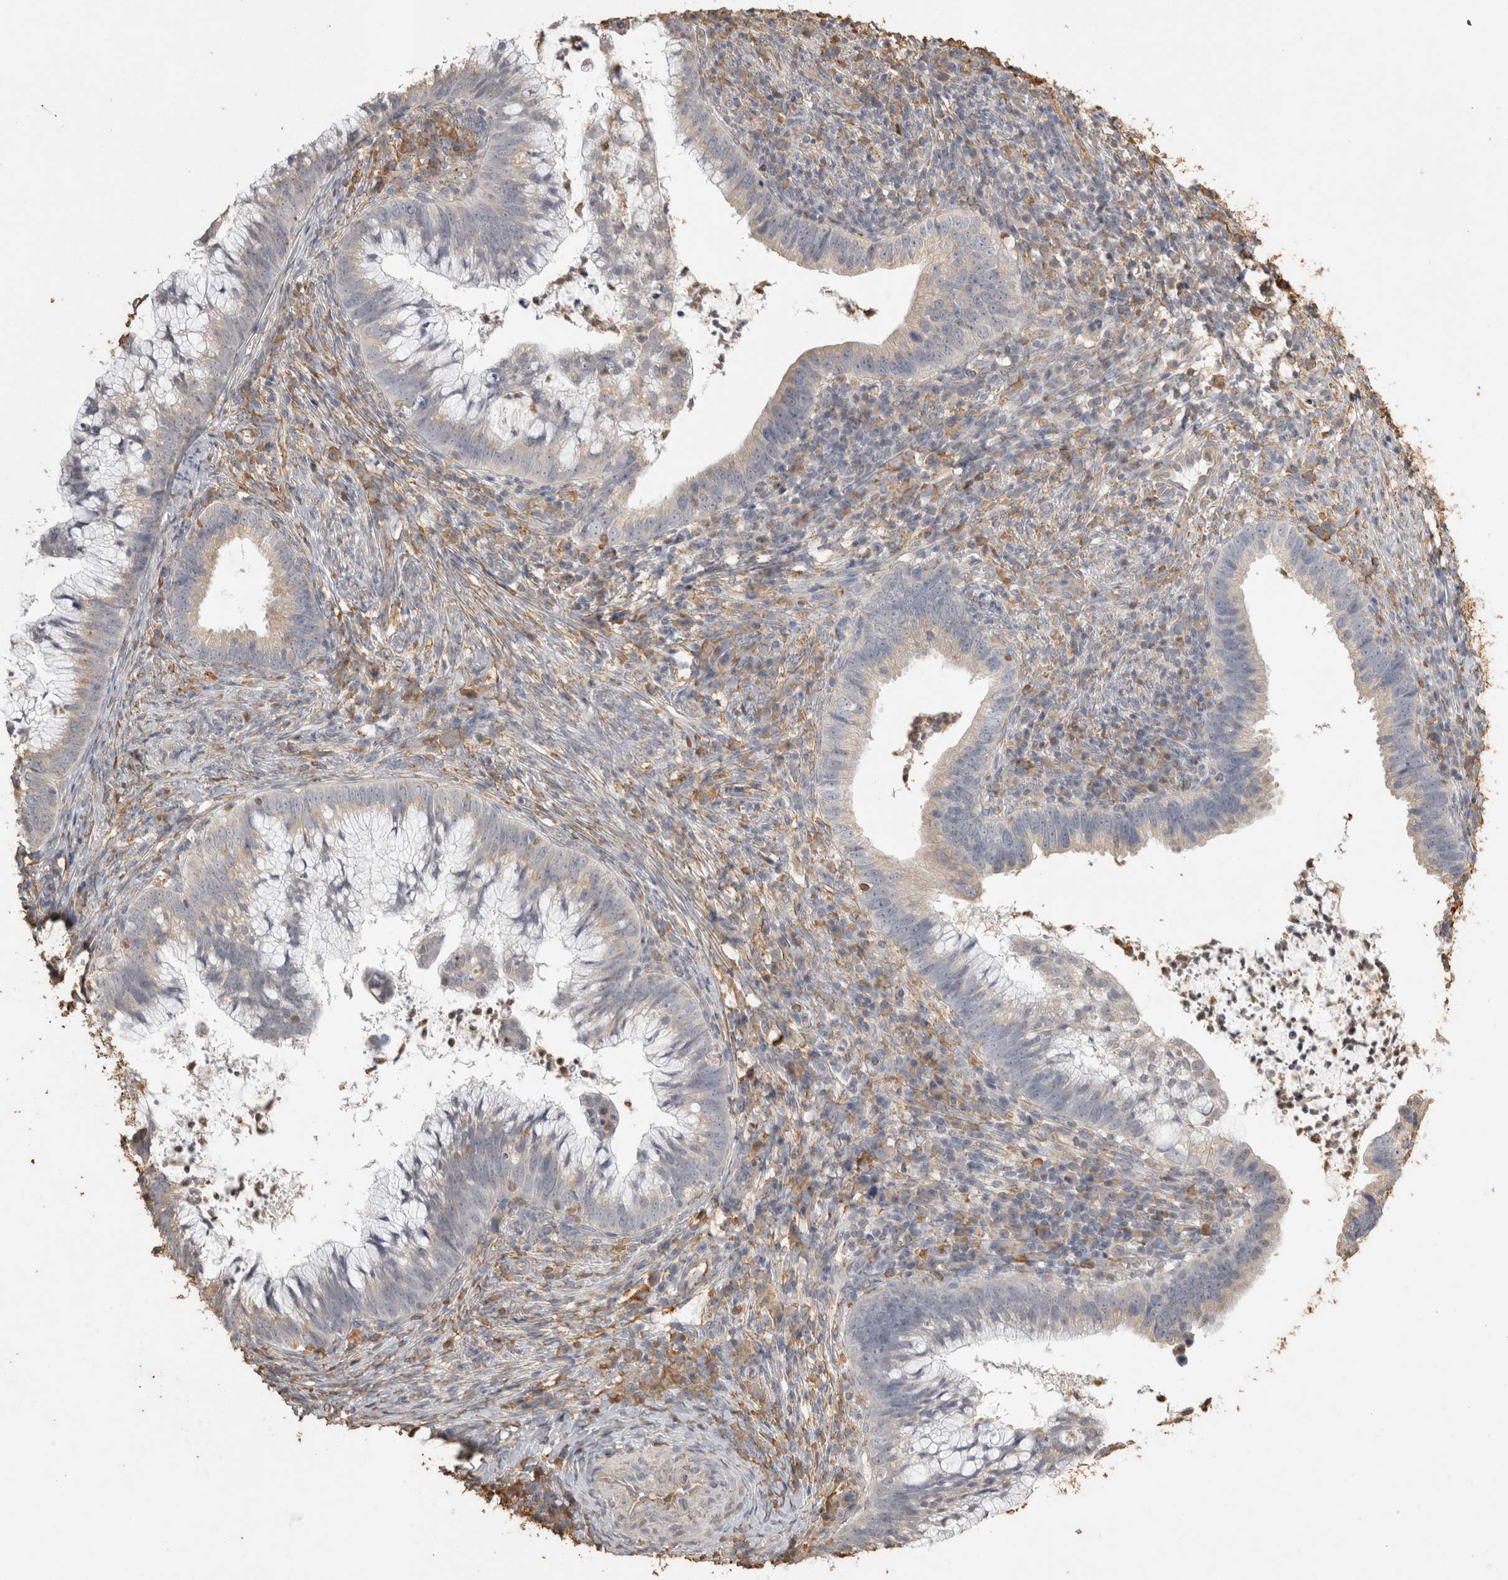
{"staining": {"intensity": "weak", "quantity": "25%-75%", "location": "cytoplasmic/membranous"}, "tissue": "cervical cancer", "cell_type": "Tumor cells", "image_type": "cancer", "snomed": [{"axis": "morphology", "description": "Adenocarcinoma, NOS"}, {"axis": "topography", "description": "Cervix"}], "caption": "DAB (3,3'-diaminobenzidine) immunohistochemical staining of human adenocarcinoma (cervical) displays weak cytoplasmic/membranous protein expression in about 25%-75% of tumor cells.", "gene": "REPS2", "patient": {"sex": "female", "age": 36}}